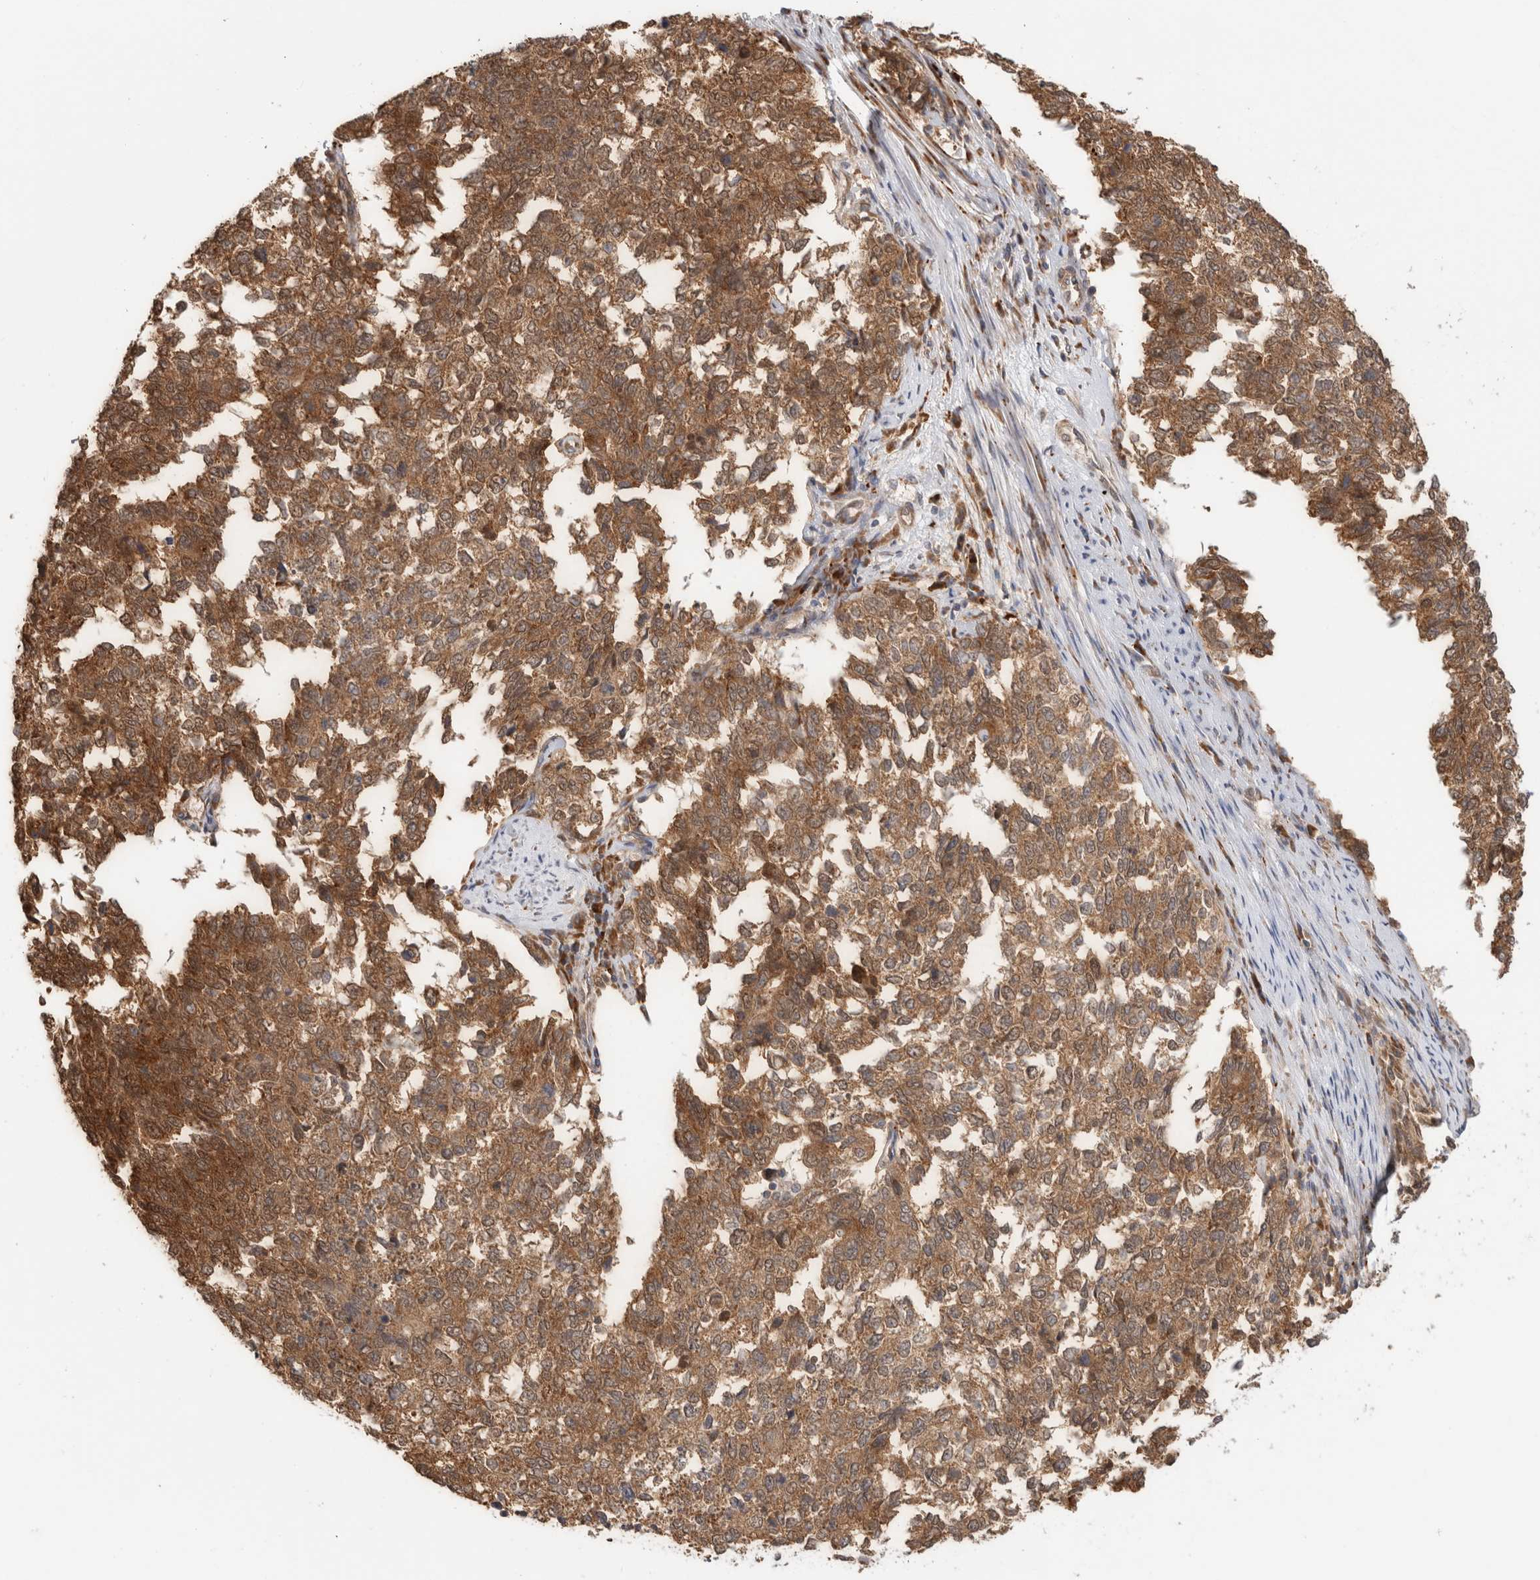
{"staining": {"intensity": "moderate", "quantity": ">75%", "location": "cytoplasmic/membranous"}, "tissue": "cervical cancer", "cell_type": "Tumor cells", "image_type": "cancer", "snomed": [{"axis": "morphology", "description": "Squamous cell carcinoma, NOS"}, {"axis": "topography", "description": "Cervix"}], "caption": "Immunohistochemical staining of cervical cancer (squamous cell carcinoma) exhibits medium levels of moderate cytoplasmic/membranous expression in approximately >75% of tumor cells.", "gene": "ACTL9", "patient": {"sex": "female", "age": 63}}